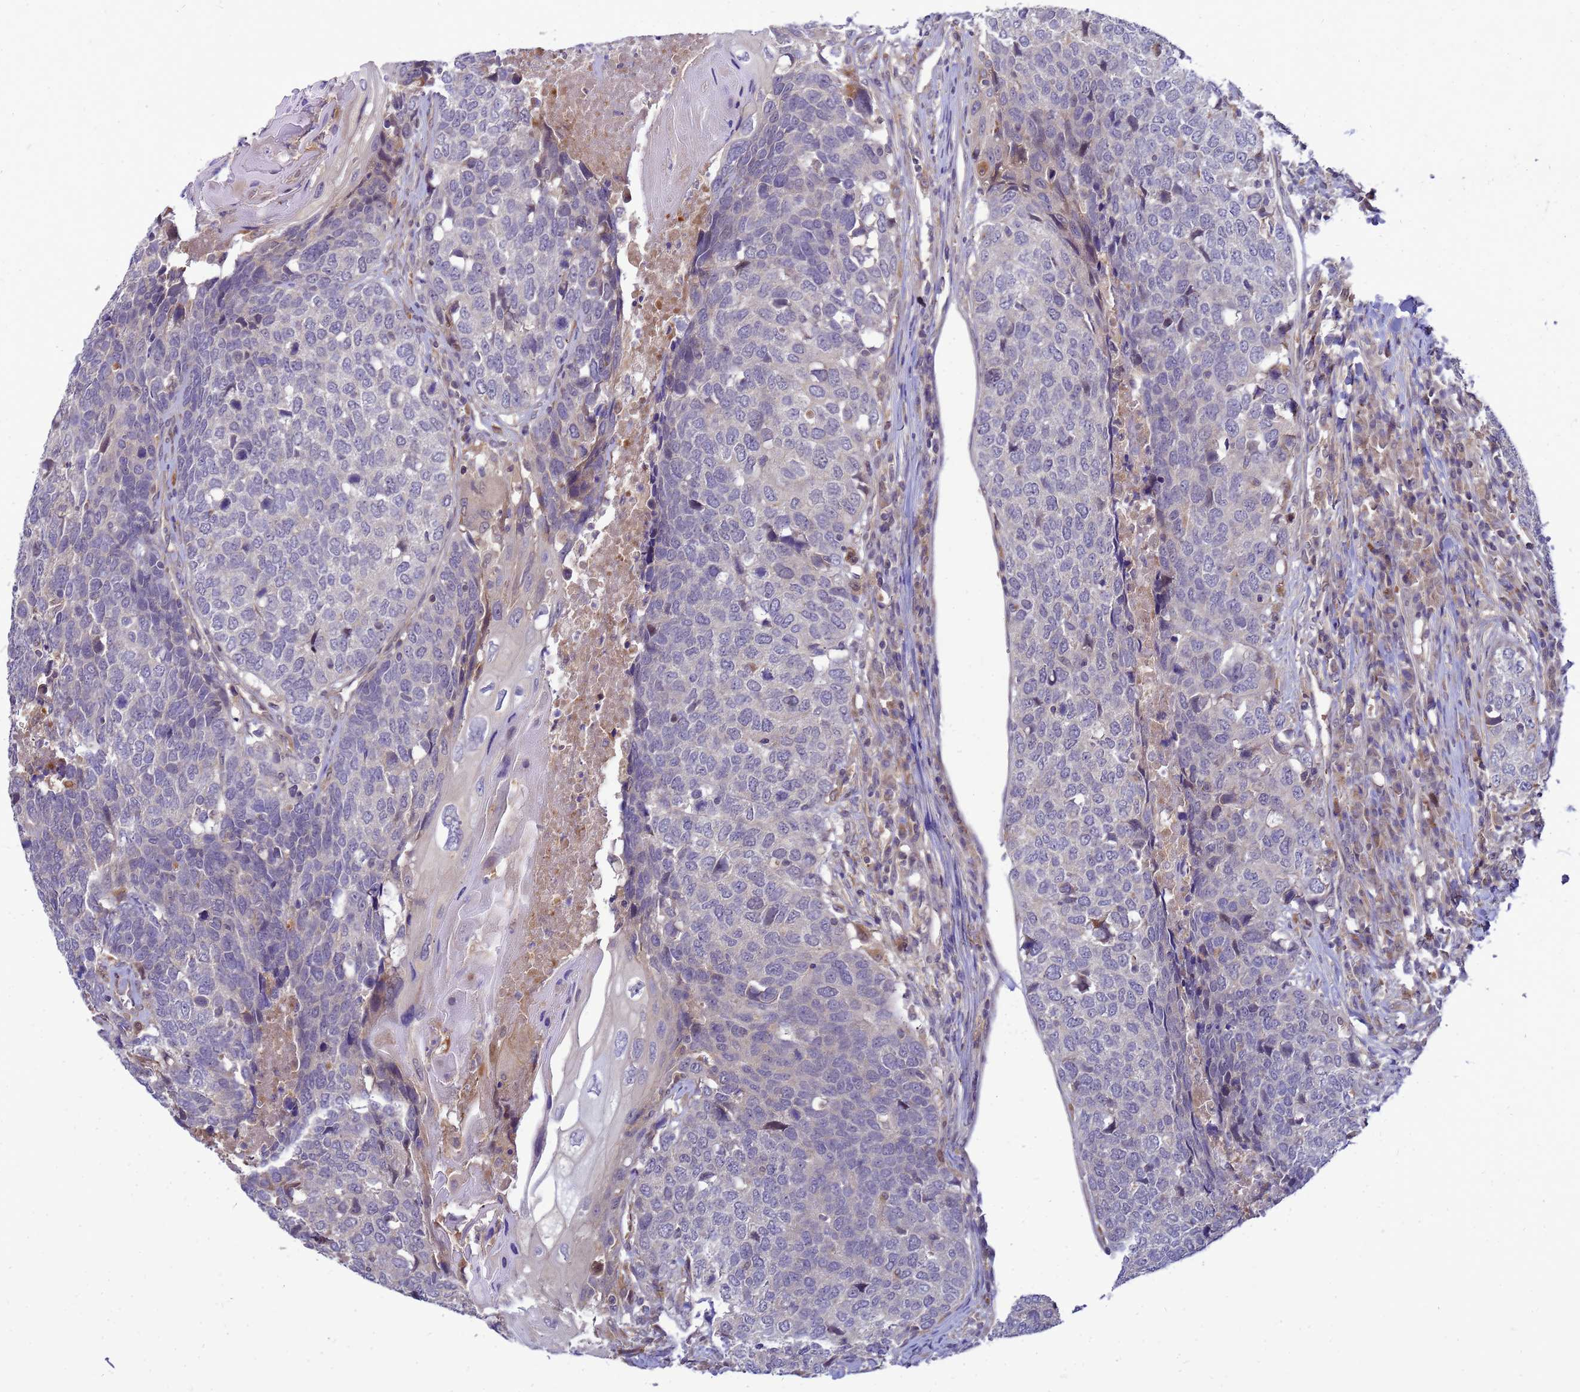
{"staining": {"intensity": "negative", "quantity": "none", "location": "none"}, "tissue": "head and neck cancer", "cell_type": "Tumor cells", "image_type": "cancer", "snomed": [{"axis": "morphology", "description": "Squamous cell carcinoma, NOS"}, {"axis": "topography", "description": "Head-Neck"}], "caption": "IHC micrograph of head and neck cancer (squamous cell carcinoma) stained for a protein (brown), which reveals no staining in tumor cells.", "gene": "ENOPH1", "patient": {"sex": "male", "age": 66}}